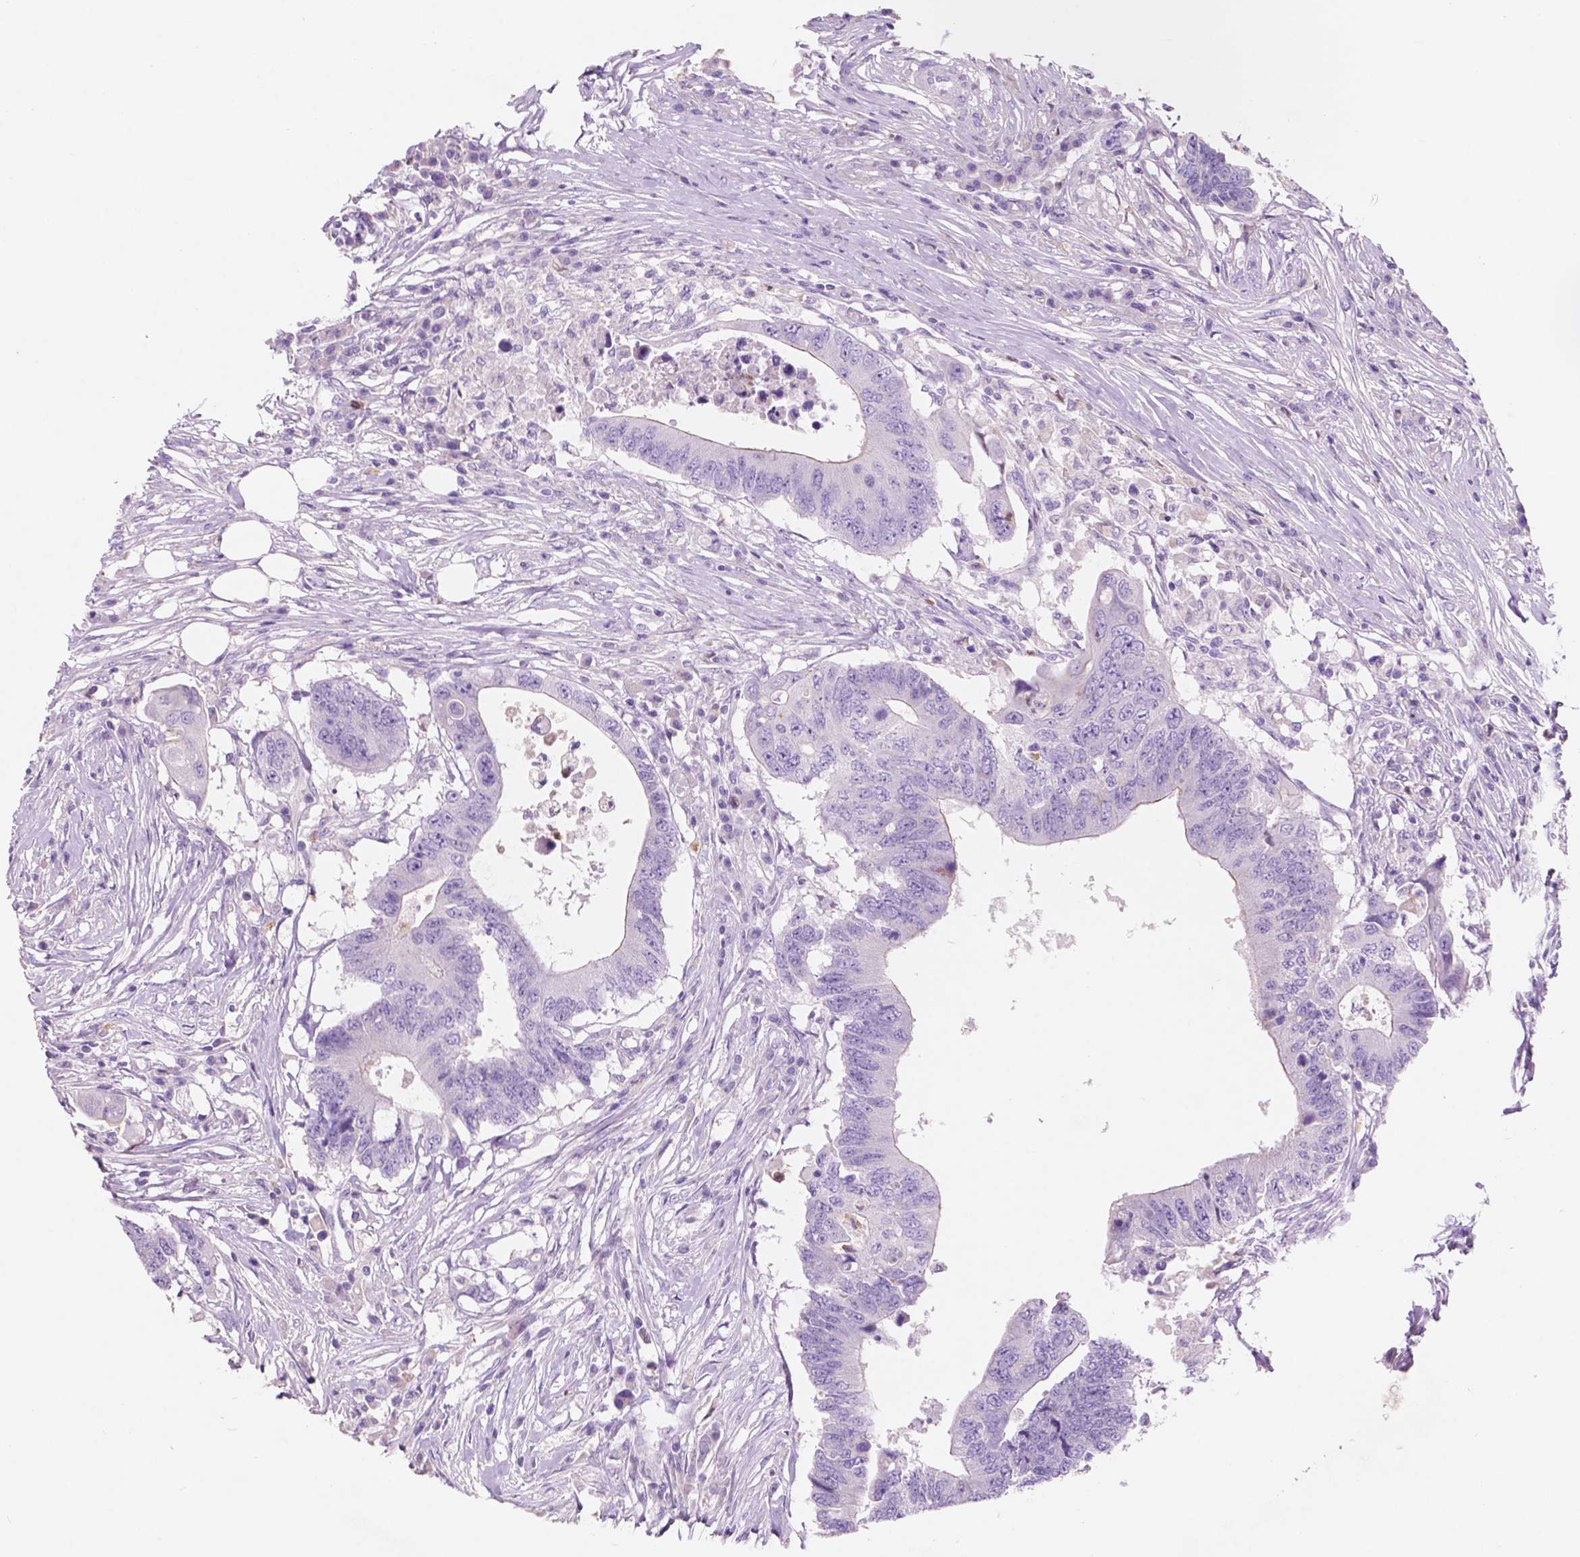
{"staining": {"intensity": "negative", "quantity": "none", "location": "none"}, "tissue": "colorectal cancer", "cell_type": "Tumor cells", "image_type": "cancer", "snomed": [{"axis": "morphology", "description": "Adenocarcinoma, NOS"}, {"axis": "topography", "description": "Colon"}], "caption": "A high-resolution image shows IHC staining of colorectal cancer, which exhibits no significant staining in tumor cells.", "gene": "CUZD1", "patient": {"sex": "male", "age": 71}}